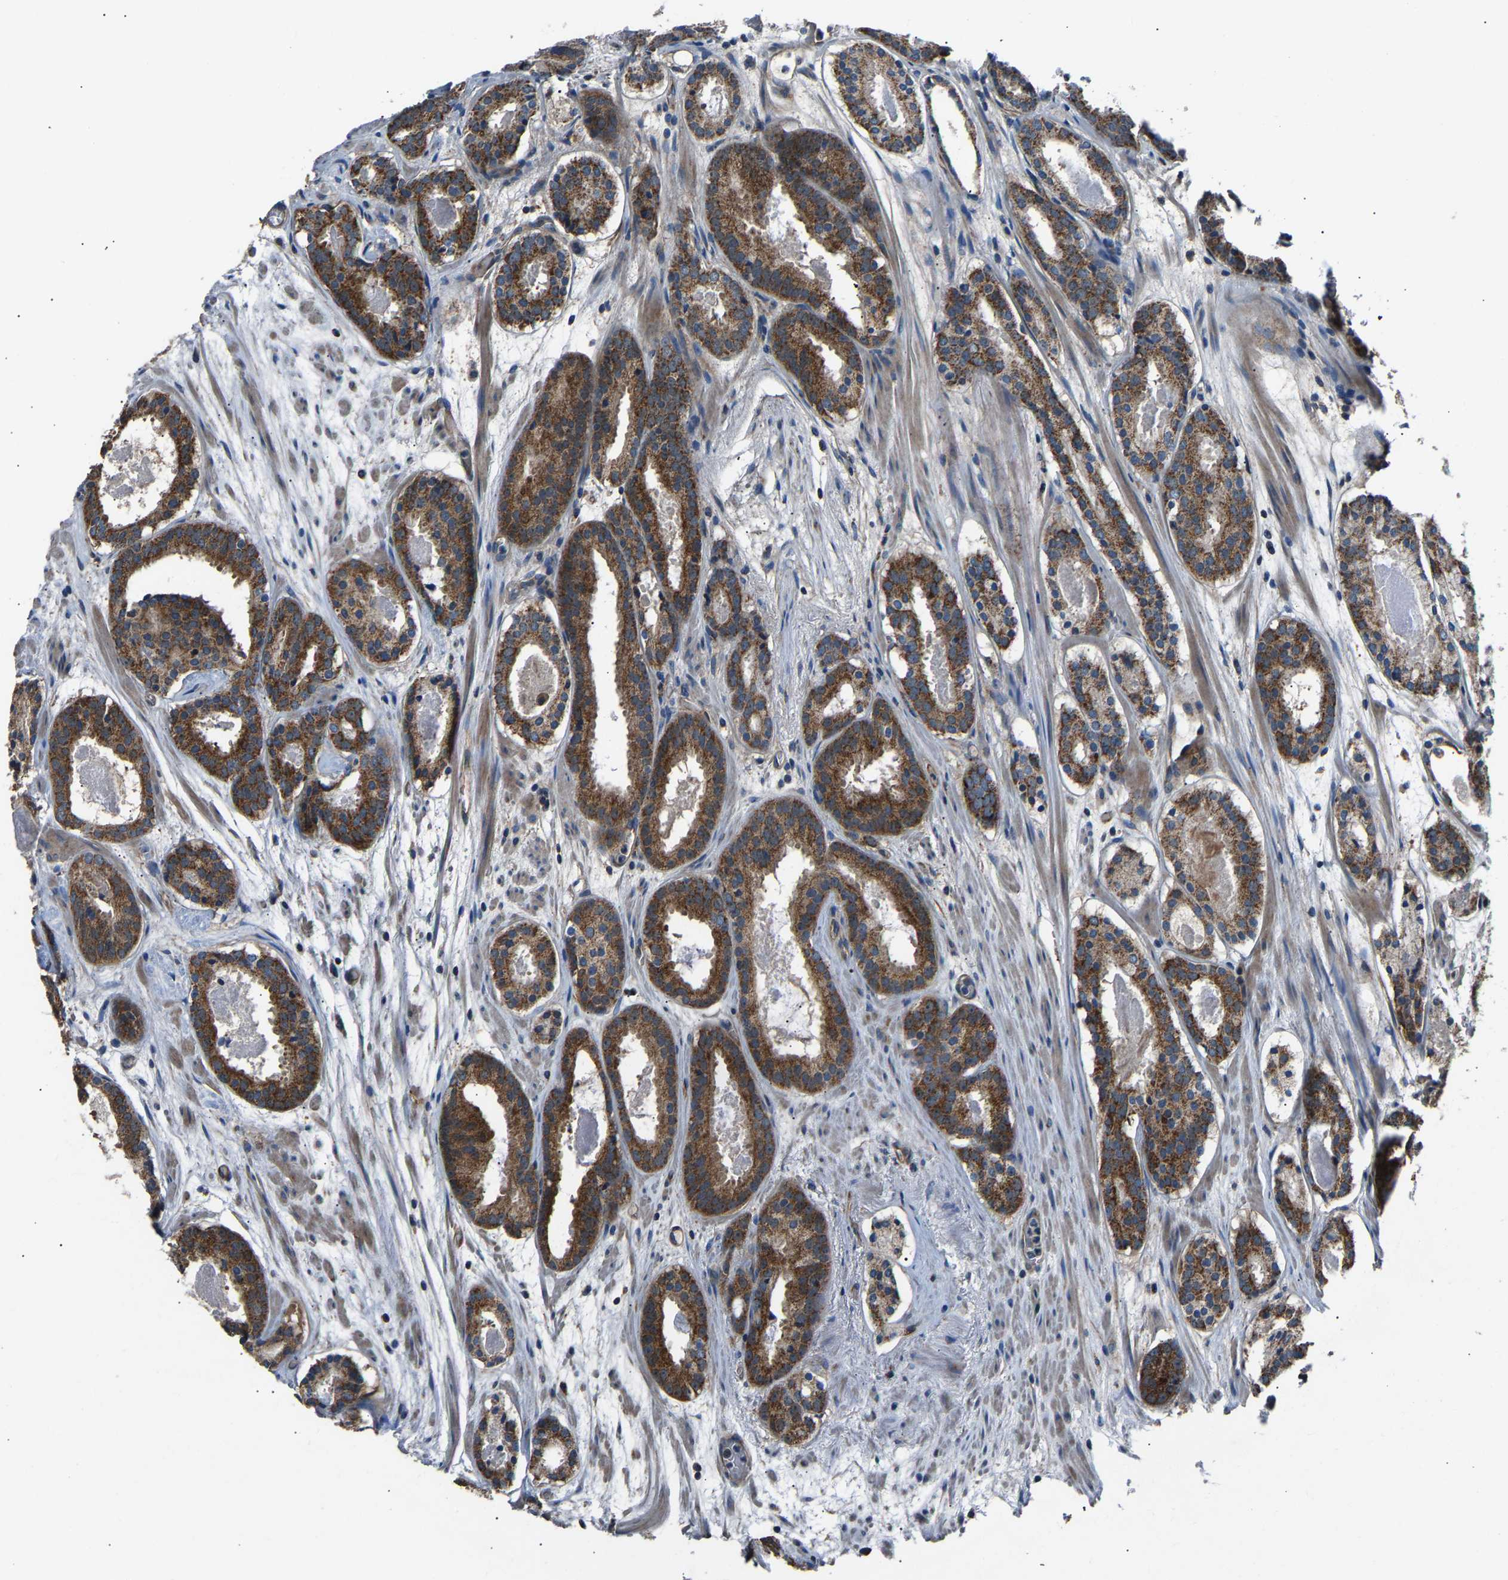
{"staining": {"intensity": "strong", "quantity": ">75%", "location": "cytoplasmic/membranous"}, "tissue": "prostate cancer", "cell_type": "Tumor cells", "image_type": "cancer", "snomed": [{"axis": "morphology", "description": "Adenocarcinoma, Low grade"}, {"axis": "topography", "description": "Prostate"}], "caption": "IHC photomicrograph of neoplastic tissue: prostate cancer (low-grade adenocarcinoma) stained using immunohistochemistry exhibits high levels of strong protein expression localized specifically in the cytoplasmic/membranous of tumor cells, appearing as a cytoplasmic/membranous brown color.", "gene": "GGCT", "patient": {"sex": "male", "age": 69}}